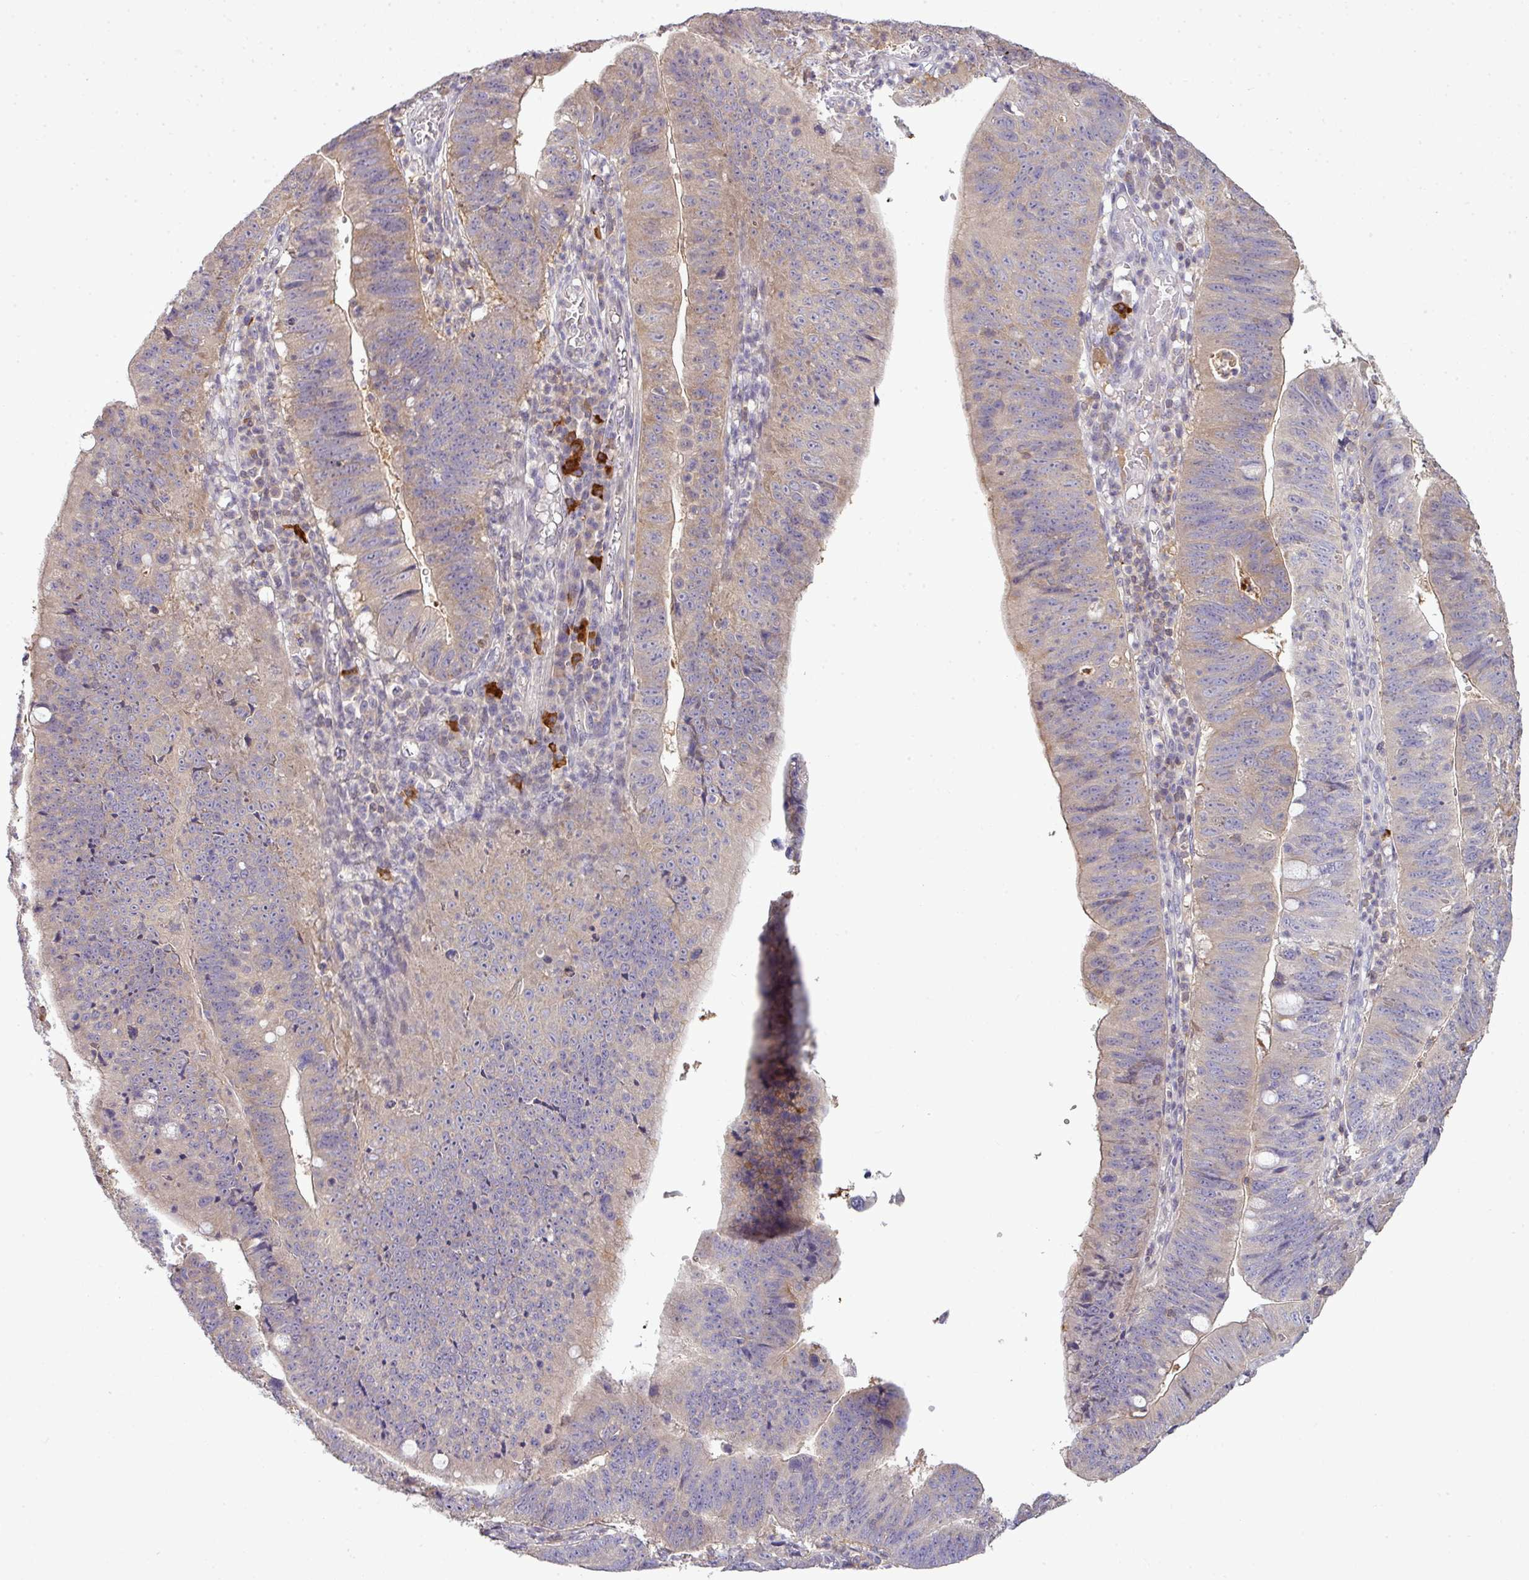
{"staining": {"intensity": "weak", "quantity": "25%-75%", "location": "cytoplasmic/membranous"}, "tissue": "stomach cancer", "cell_type": "Tumor cells", "image_type": "cancer", "snomed": [{"axis": "morphology", "description": "Adenocarcinoma, NOS"}, {"axis": "topography", "description": "Stomach"}], "caption": "The micrograph reveals immunohistochemical staining of stomach cancer. There is weak cytoplasmic/membranous positivity is seen in approximately 25%-75% of tumor cells. (DAB IHC with brightfield microscopy, high magnification).", "gene": "STAT5A", "patient": {"sex": "male", "age": 59}}